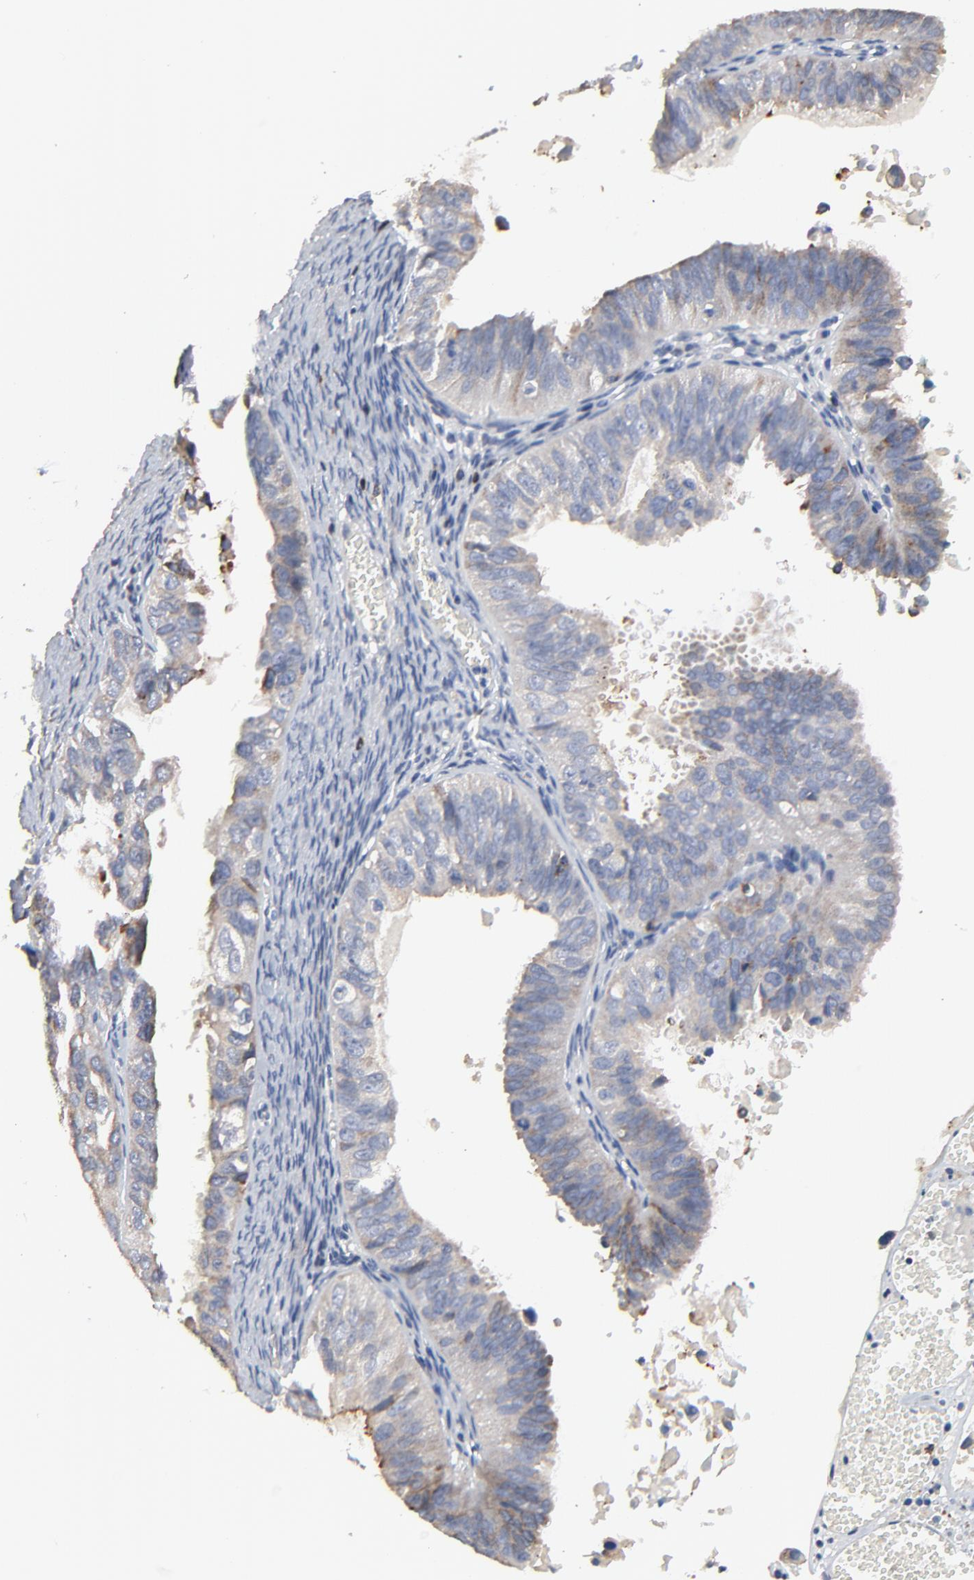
{"staining": {"intensity": "moderate", "quantity": "25%-75%", "location": "cytoplasmic/membranous"}, "tissue": "ovarian cancer", "cell_type": "Tumor cells", "image_type": "cancer", "snomed": [{"axis": "morphology", "description": "Carcinoma, endometroid"}, {"axis": "topography", "description": "Ovary"}], "caption": "Immunohistochemical staining of ovarian cancer demonstrates moderate cytoplasmic/membranous protein positivity in about 25%-75% of tumor cells.", "gene": "SKAP1", "patient": {"sex": "female", "age": 85}}